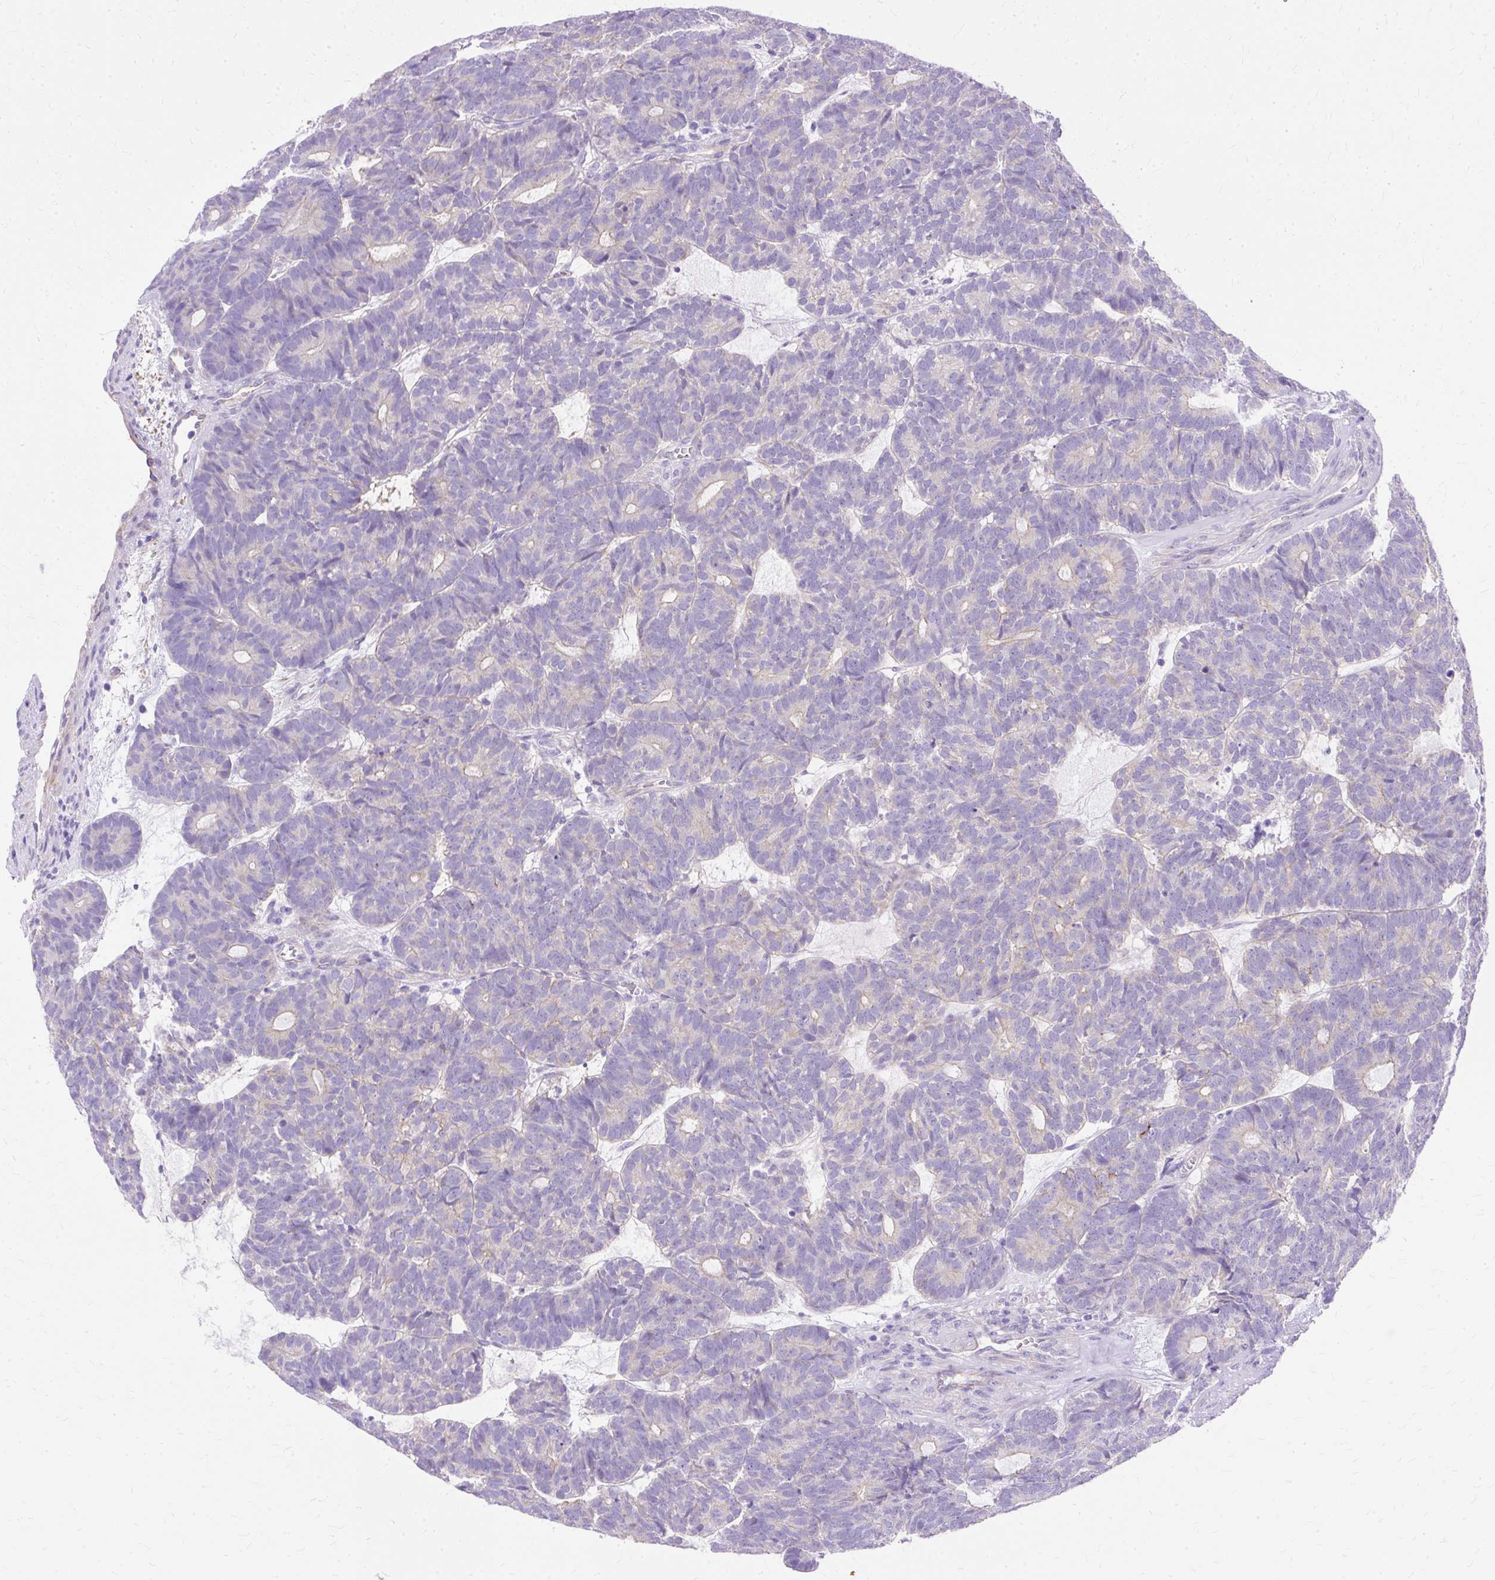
{"staining": {"intensity": "negative", "quantity": "none", "location": "none"}, "tissue": "head and neck cancer", "cell_type": "Tumor cells", "image_type": "cancer", "snomed": [{"axis": "morphology", "description": "Adenocarcinoma, NOS"}, {"axis": "topography", "description": "Head-Neck"}], "caption": "DAB (3,3'-diaminobenzidine) immunohistochemical staining of human head and neck cancer (adenocarcinoma) displays no significant expression in tumor cells.", "gene": "MYO6", "patient": {"sex": "female", "age": 81}}